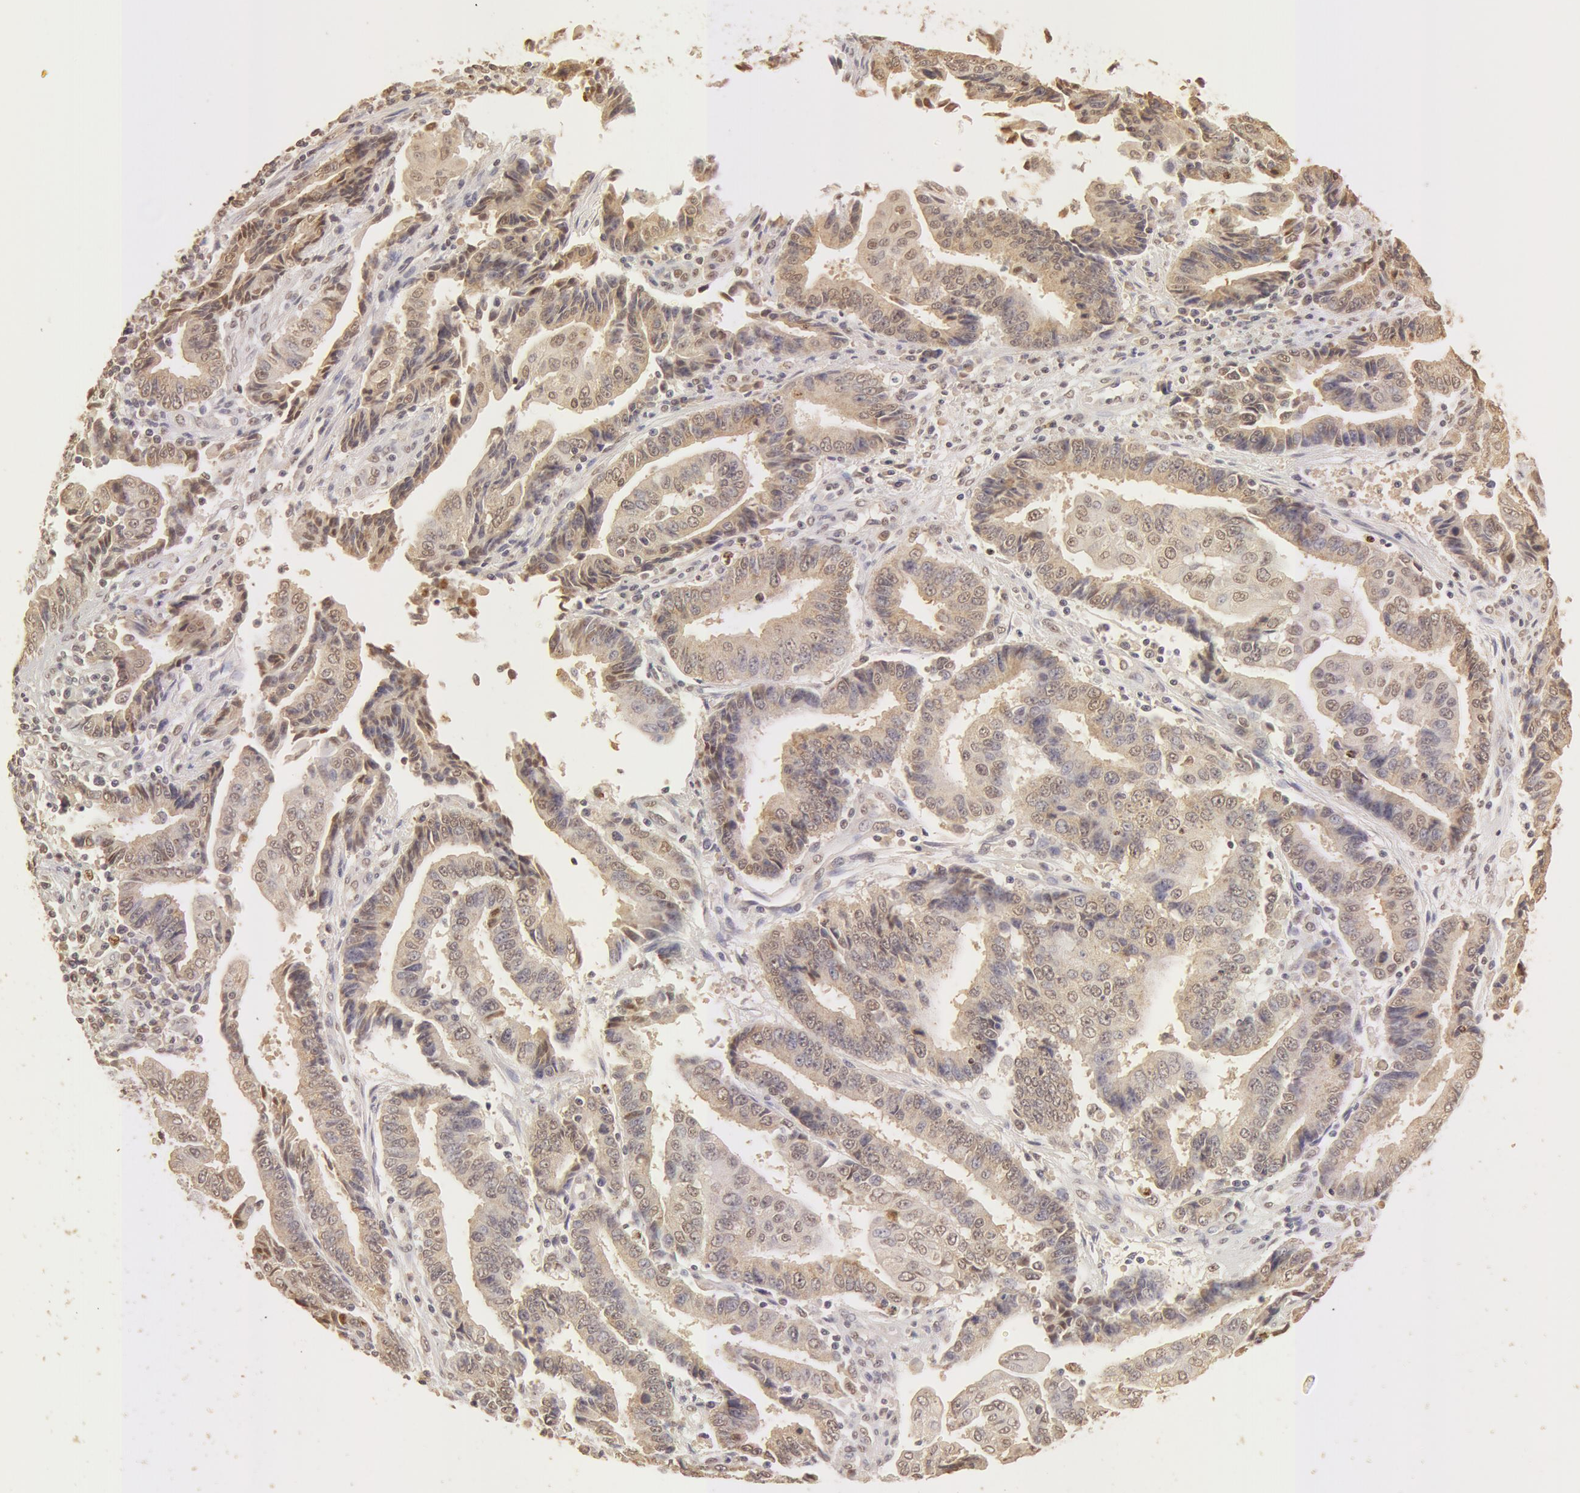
{"staining": {"intensity": "moderate", "quantity": ">75%", "location": "cytoplasmic/membranous,nuclear"}, "tissue": "endometrial cancer", "cell_type": "Tumor cells", "image_type": "cancer", "snomed": [{"axis": "morphology", "description": "Adenocarcinoma, NOS"}, {"axis": "topography", "description": "Endometrium"}], "caption": "The photomicrograph shows a brown stain indicating the presence of a protein in the cytoplasmic/membranous and nuclear of tumor cells in endometrial cancer. The protein of interest is shown in brown color, while the nuclei are stained blue.", "gene": "SNRNP70", "patient": {"sex": "female", "age": 75}}